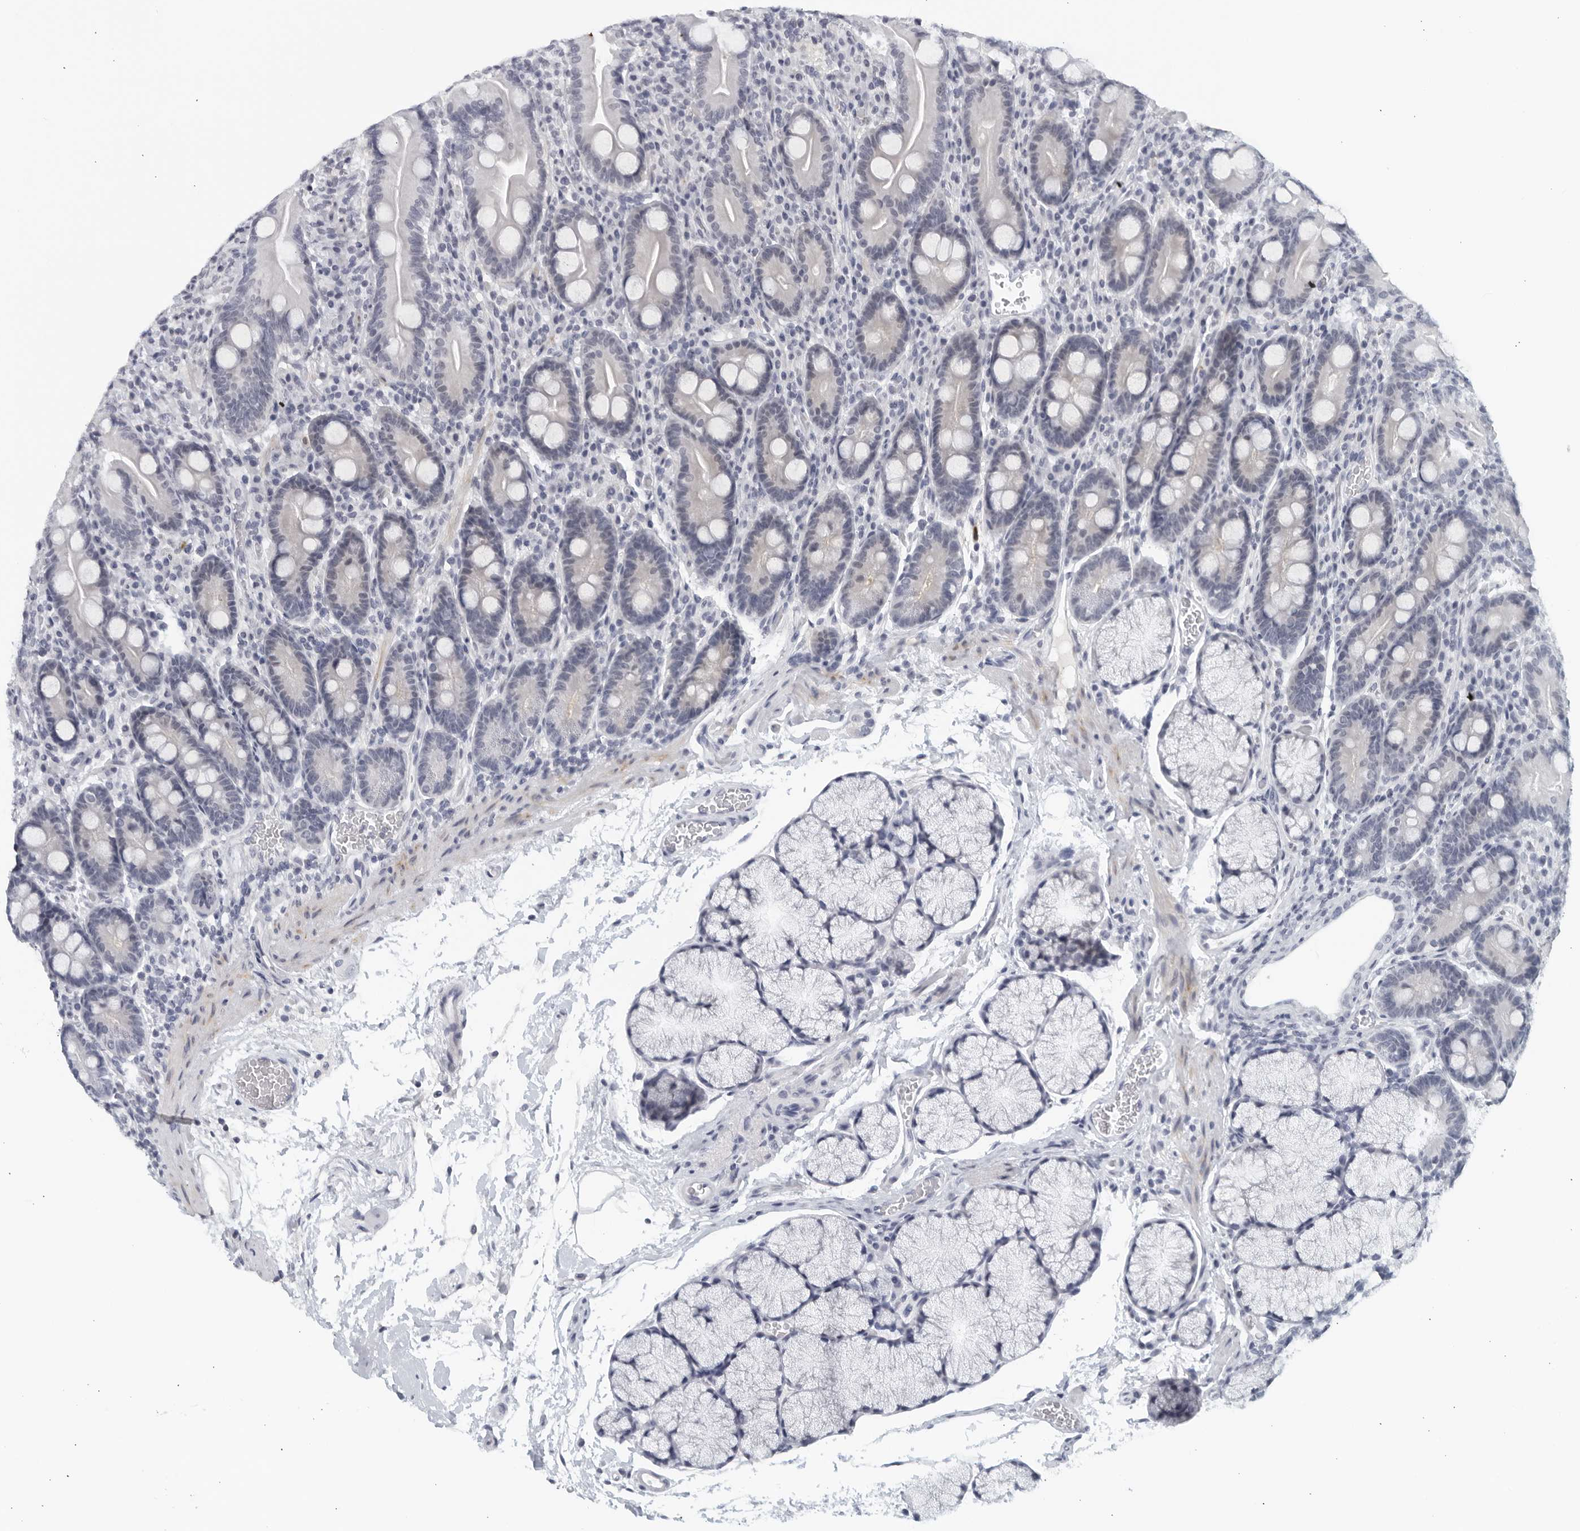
{"staining": {"intensity": "negative", "quantity": "none", "location": "none"}, "tissue": "duodenum", "cell_type": "Glandular cells", "image_type": "normal", "snomed": [{"axis": "morphology", "description": "Normal tissue, NOS"}, {"axis": "topography", "description": "Duodenum"}], "caption": "Image shows no protein positivity in glandular cells of normal duodenum.", "gene": "MATN1", "patient": {"sex": "male", "age": 35}}